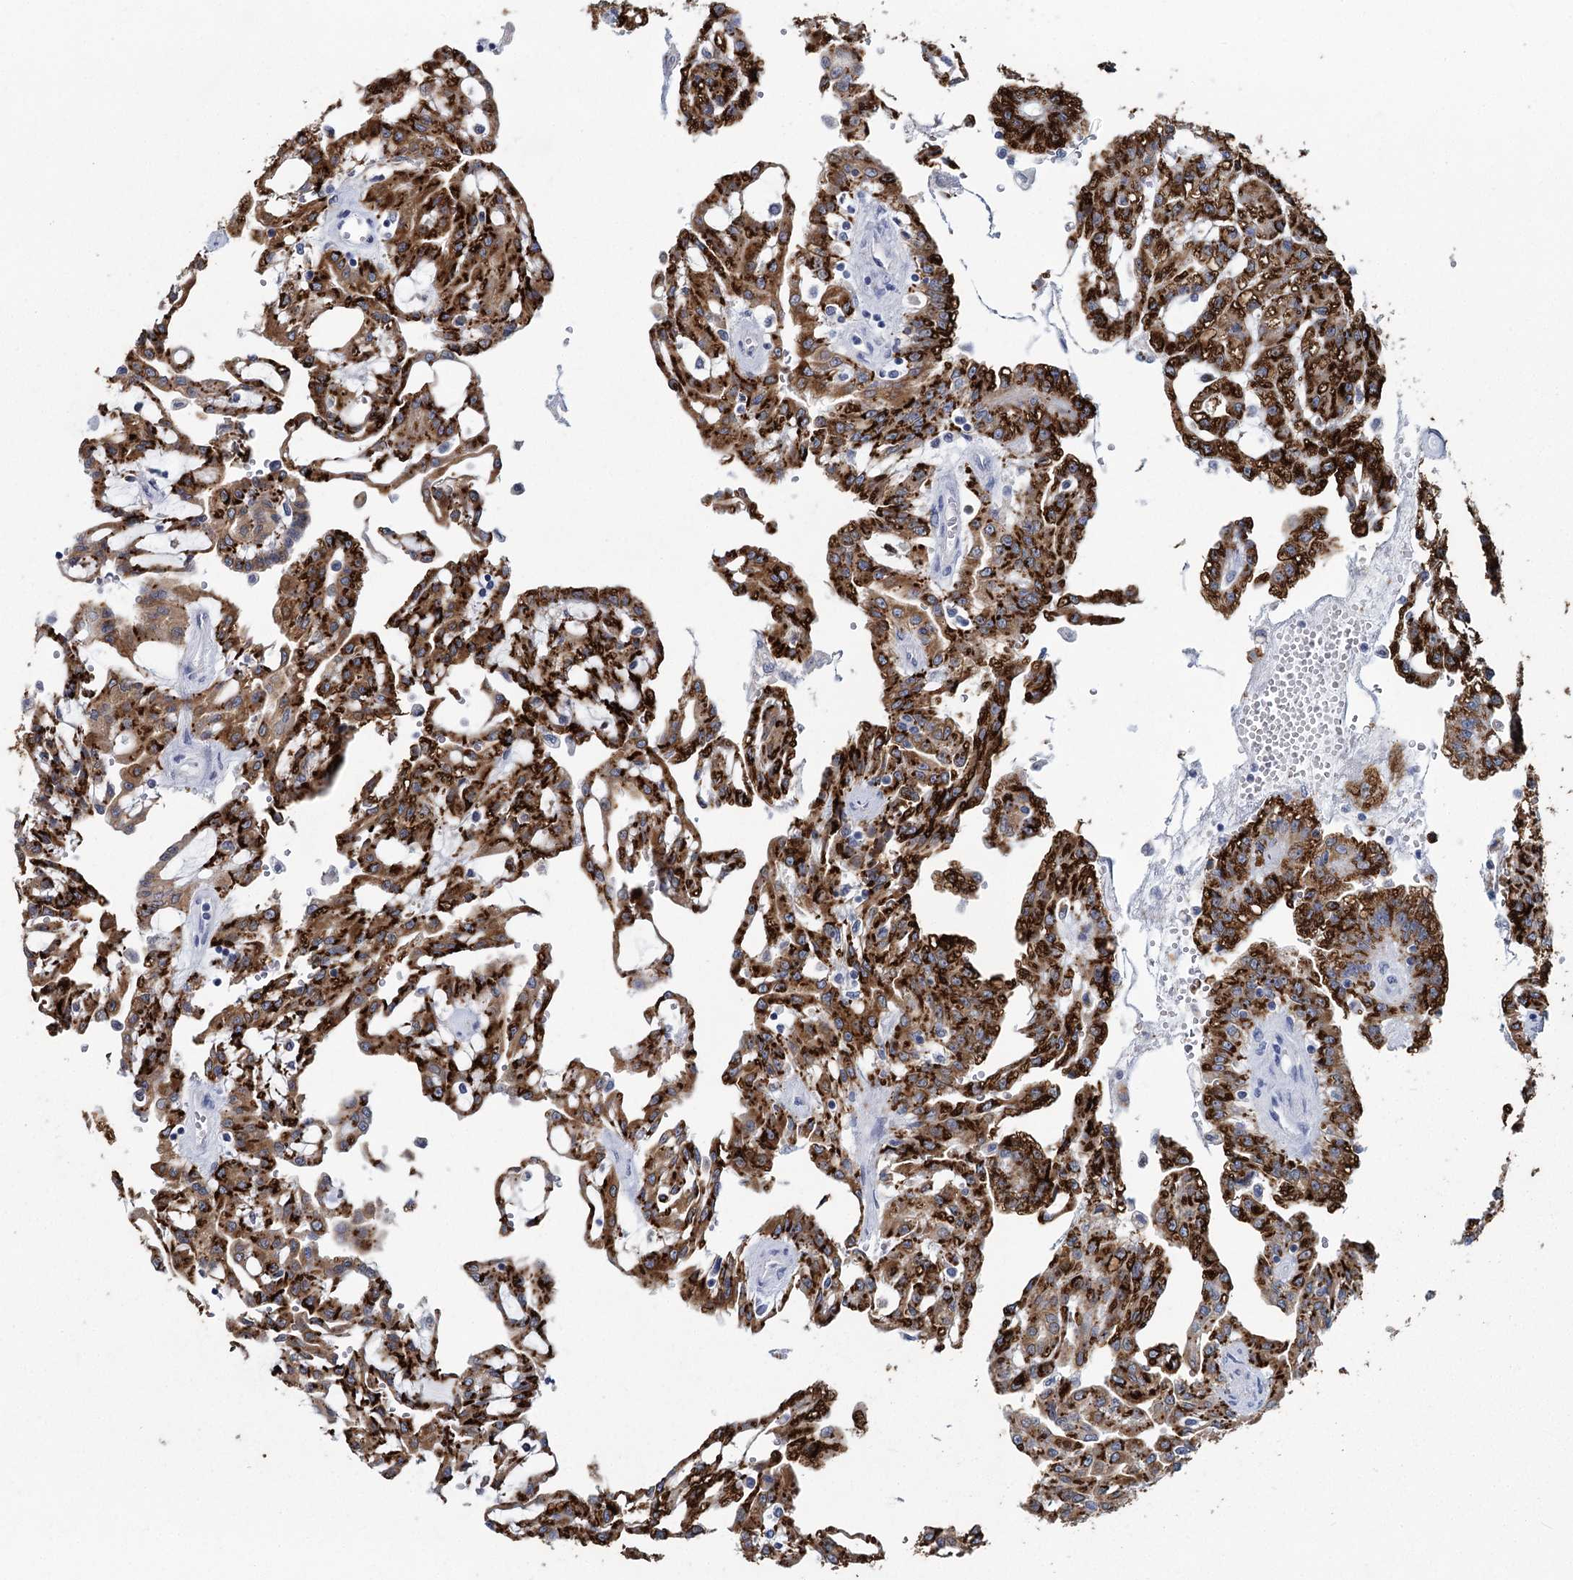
{"staining": {"intensity": "strong", "quantity": ">75%", "location": "cytoplasmic/membranous"}, "tissue": "renal cancer", "cell_type": "Tumor cells", "image_type": "cancer", "snomed": [{"axis": "morphology", "description": "Adenocarcinoma, NOS"}, {"axis": "topography", "description": "Kidney"}], "caption": "Human renal cancer (adenocarcinoma) stained for a protein (brown) exhibits strong cytoplasmic/membranous positive expression in about >75% of tumor cells.", "gene": "METTL7B", "patient": {"sex": "male", "age": 63}}